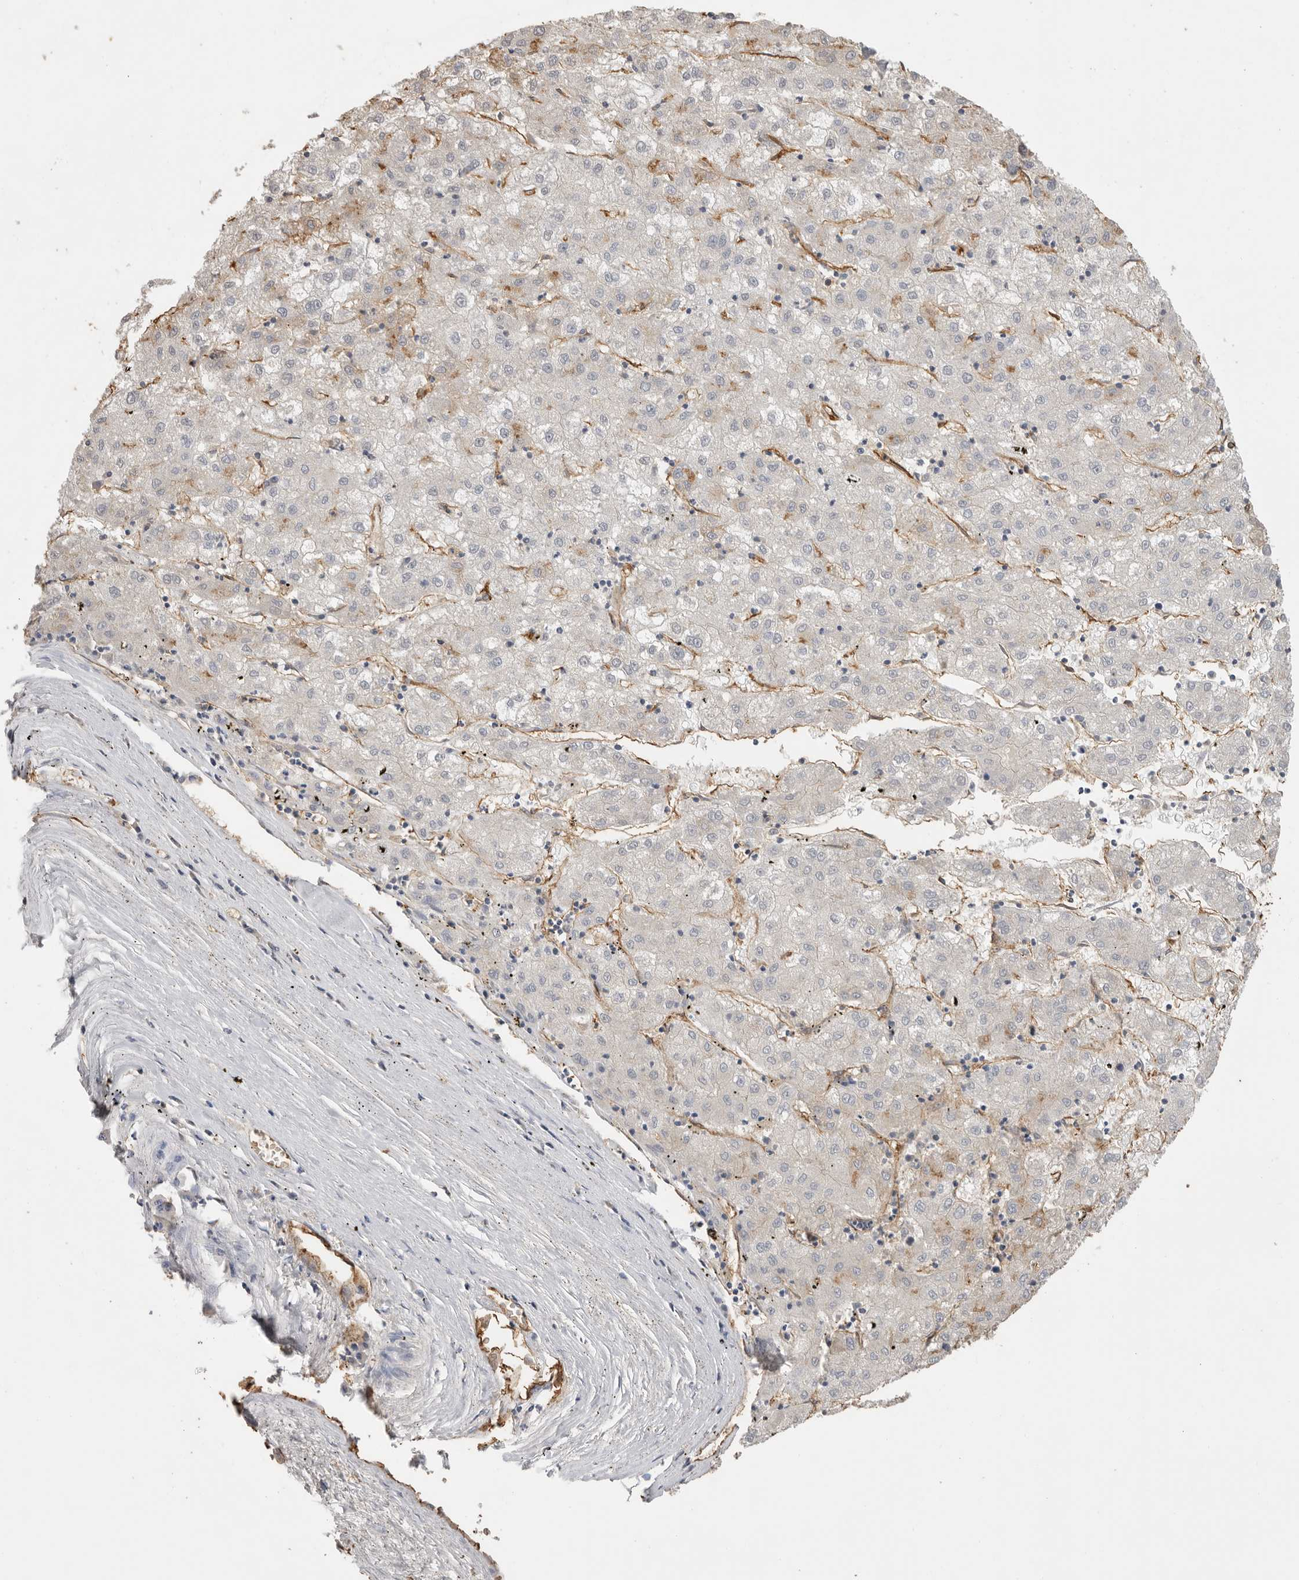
{"staining": {"intensity": "negative", "quantity": "none", "location": "none"}, "tissue": "liver cancer", "cell_type": "Tumor cells", "image_type": "cancer", "snomed": [{"axis": "morphology", "description": "Carcinoma, Hepatocellular, NOS"}, {"axis": "topography", "description": "Liver"}], "caption": "The immunohistochemistry micrograph has no significant staining in tumor cells of liver cancer tissue.", "gene": "IL27", "patient": {"sex": "male", "age": 72}}